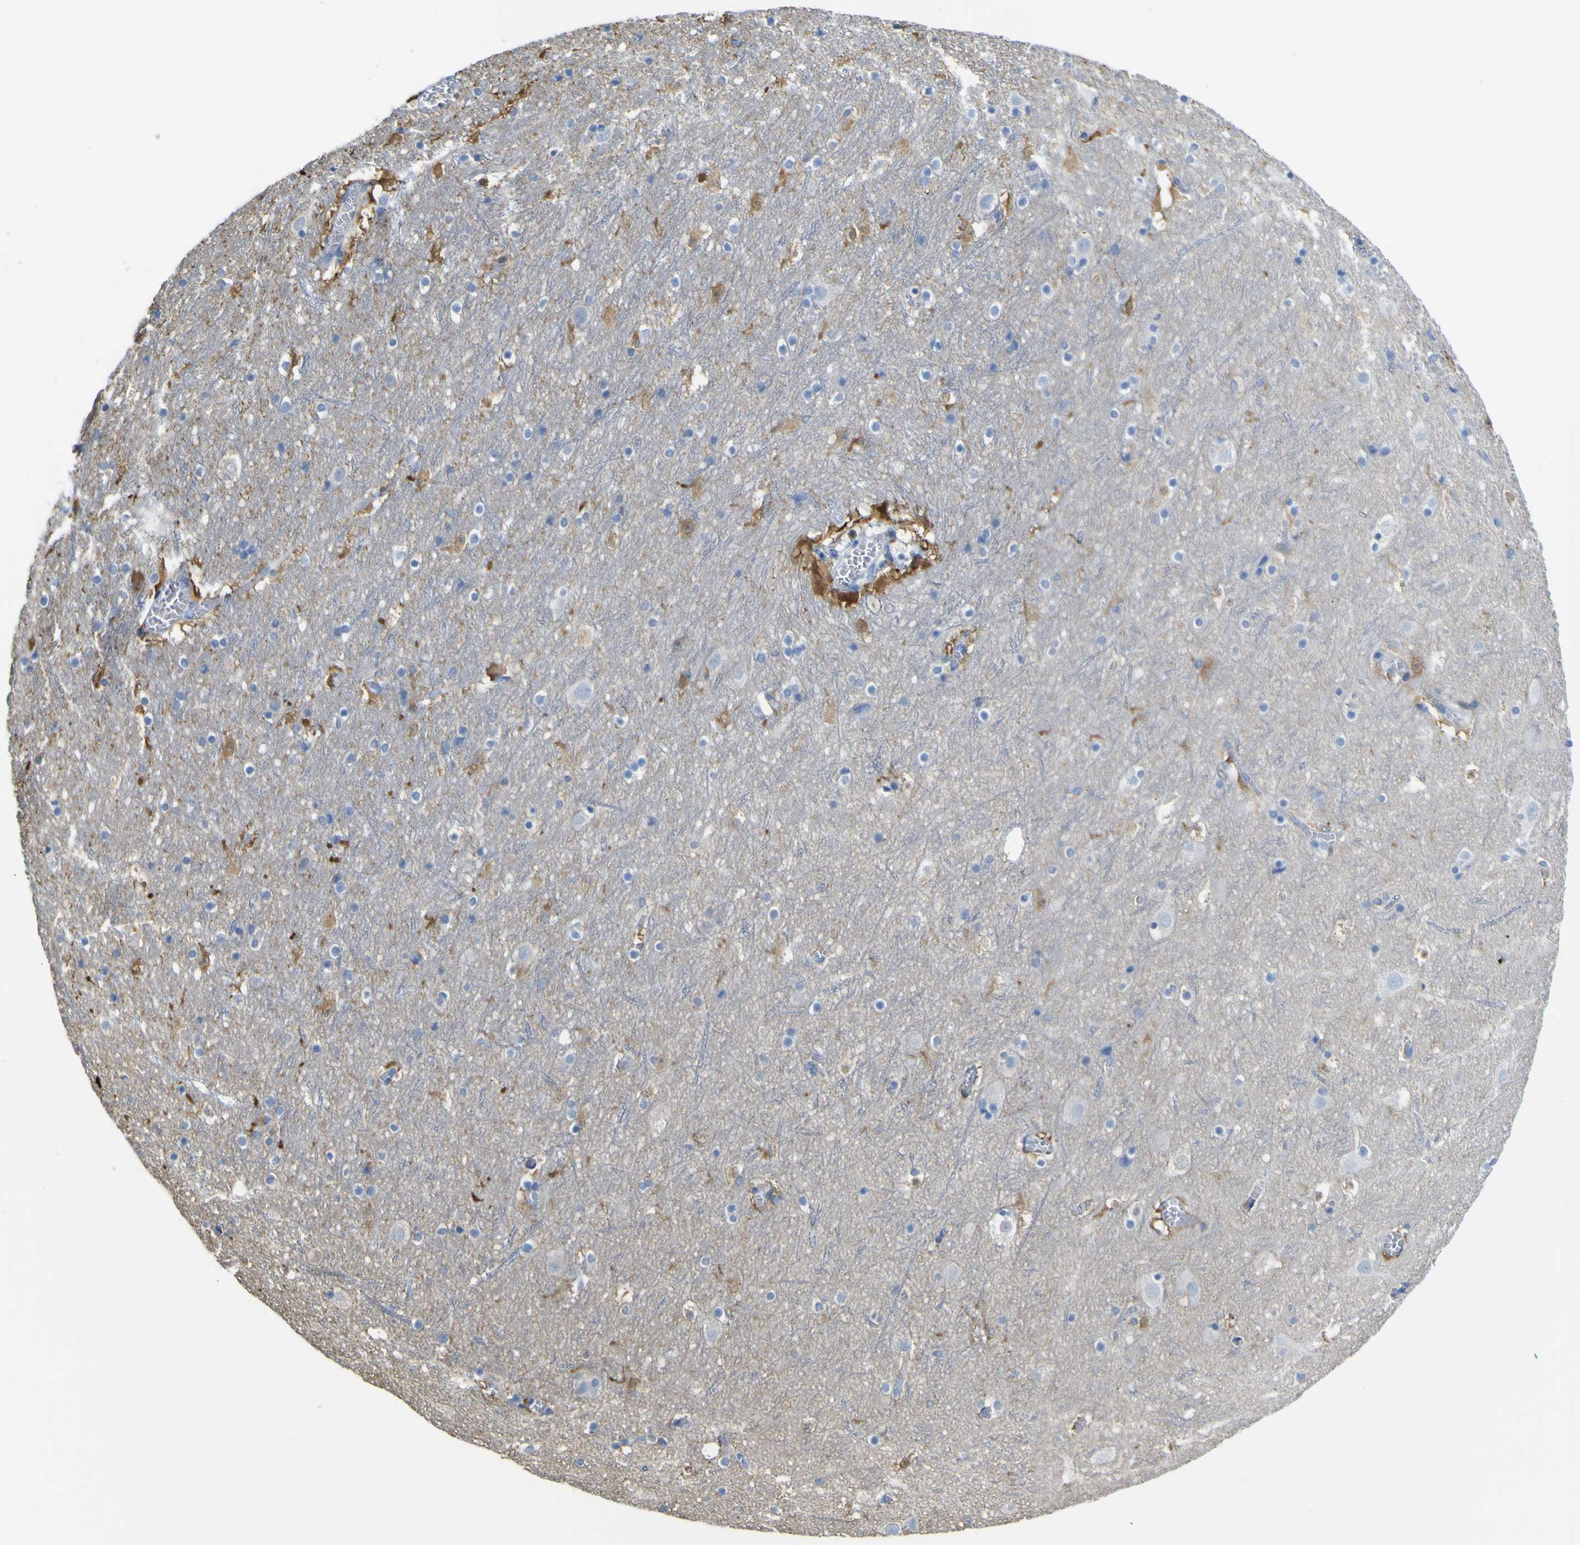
{"staining": {"intensity": "negative", "quantity": "none", "location": "none"}, "tissue": "cerebral cortex", "cell_type": "Endothelial cells", "image_type": "normal", "snomed": [{"axis": "morphology", "description": "Normal tissue, NOS"}, {"axis": "topography", "description": "Cerebral cortex"}], "caption": "Immunohistochemistry of unremarkable human cerebral cortex exhibits no positivity in endothelial cells. (DAB (3,3'-diaminobenzidine) IHC, high magnification).", "gene": "ABHD3", "patient": {"sex": "male", "age": 45}}